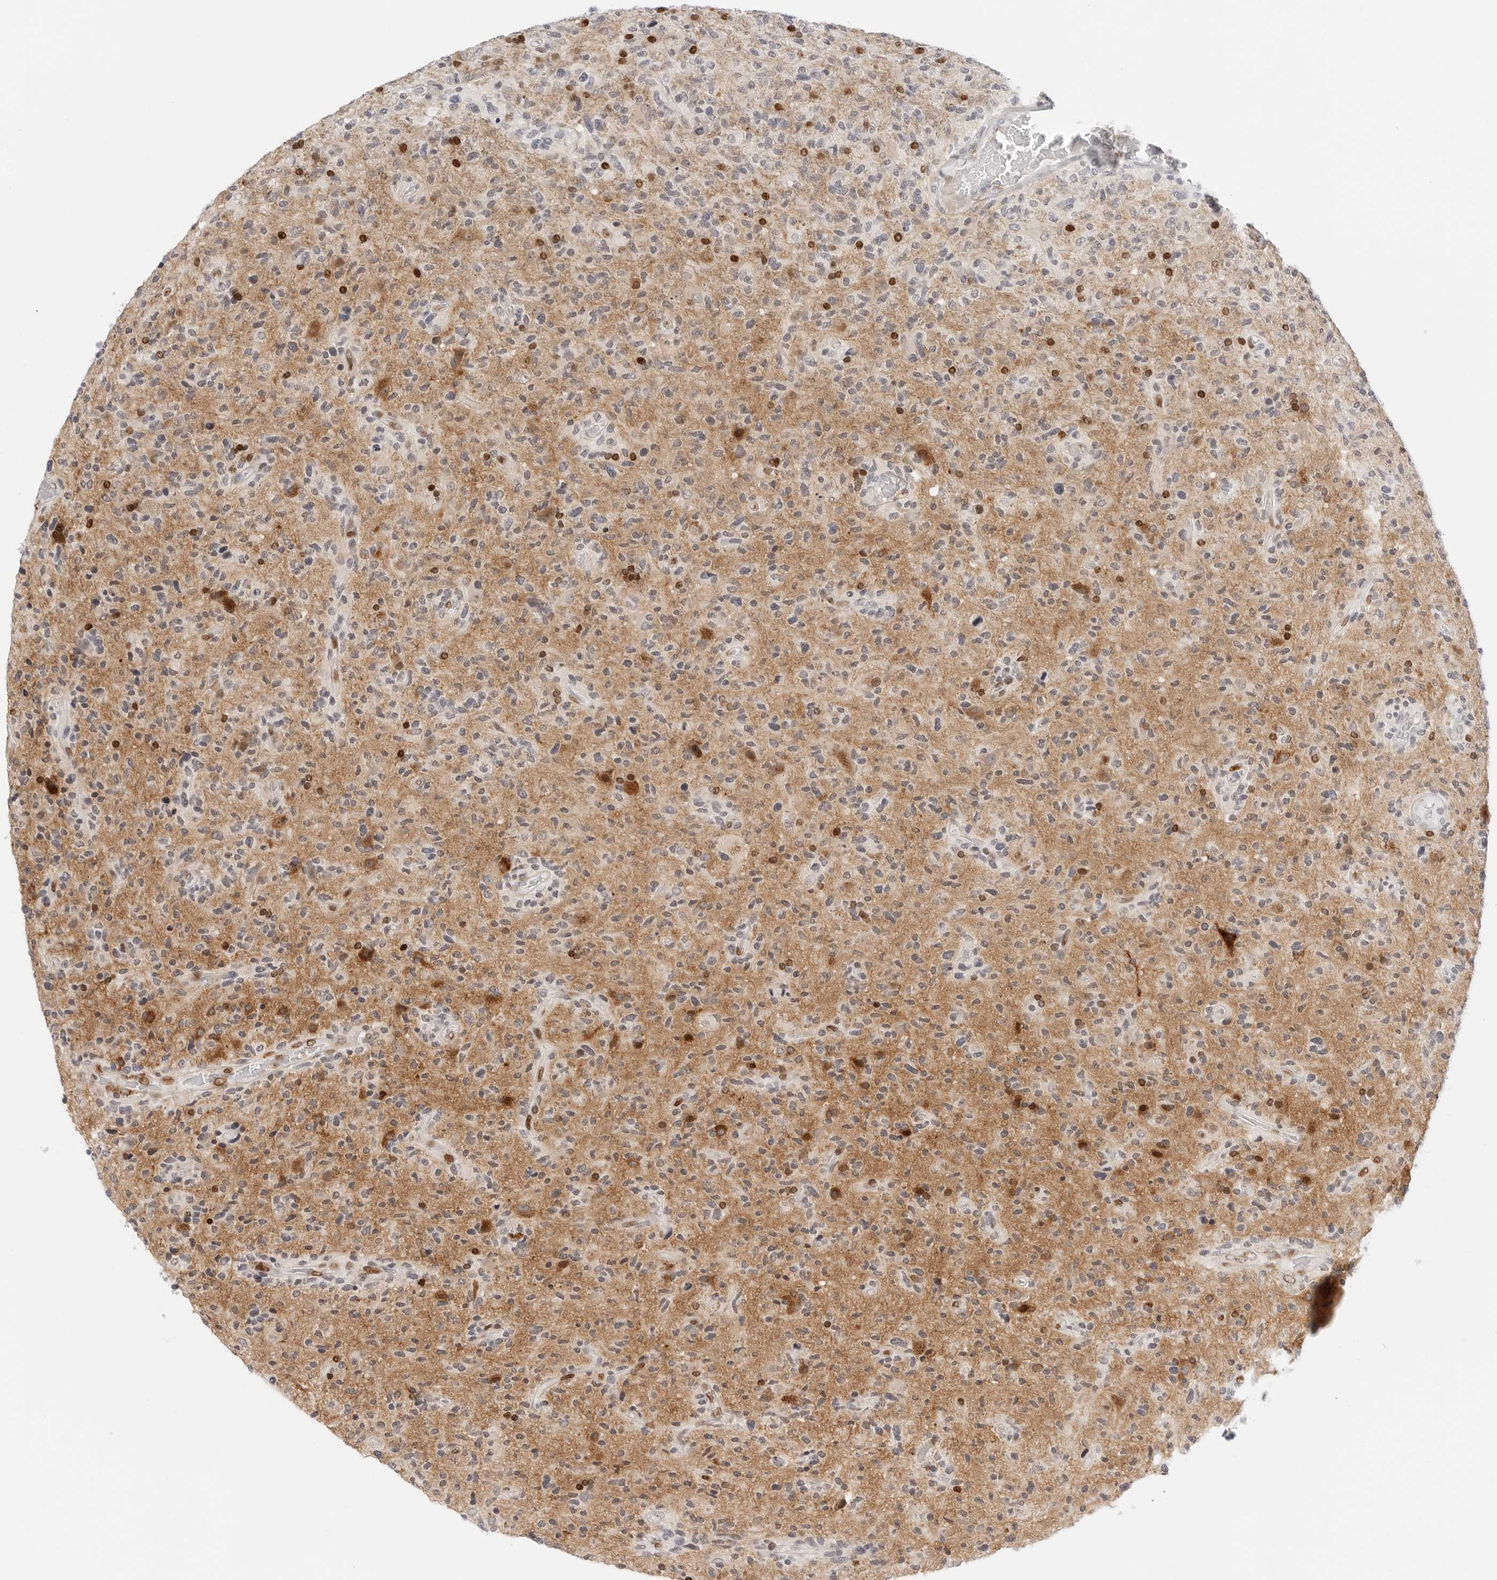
{"staining": {"intensity": "negative", "quantity": "none", "location": "none"}, "tissue": "glioma", "cell_type": "Tumor cells", "image_type": "cancer", "snomed": [{"axis": "morphology", "description": "Glioma, malignant, High grade"}, {"axis": "topography", "description": "Brain"}], "caption": "The micrograph reveals no significant staining in tumor cells of malignant glioma (high-grade). The staining was performed using DAB (3,3'-diaminobenzidine) to visualize the protein expression in brown, while the nuclei were stained in blue with hematoxylin (Magnification: 20x).", "gene": "SPIDR", "patient": {"sex": "male", "age": 72}}